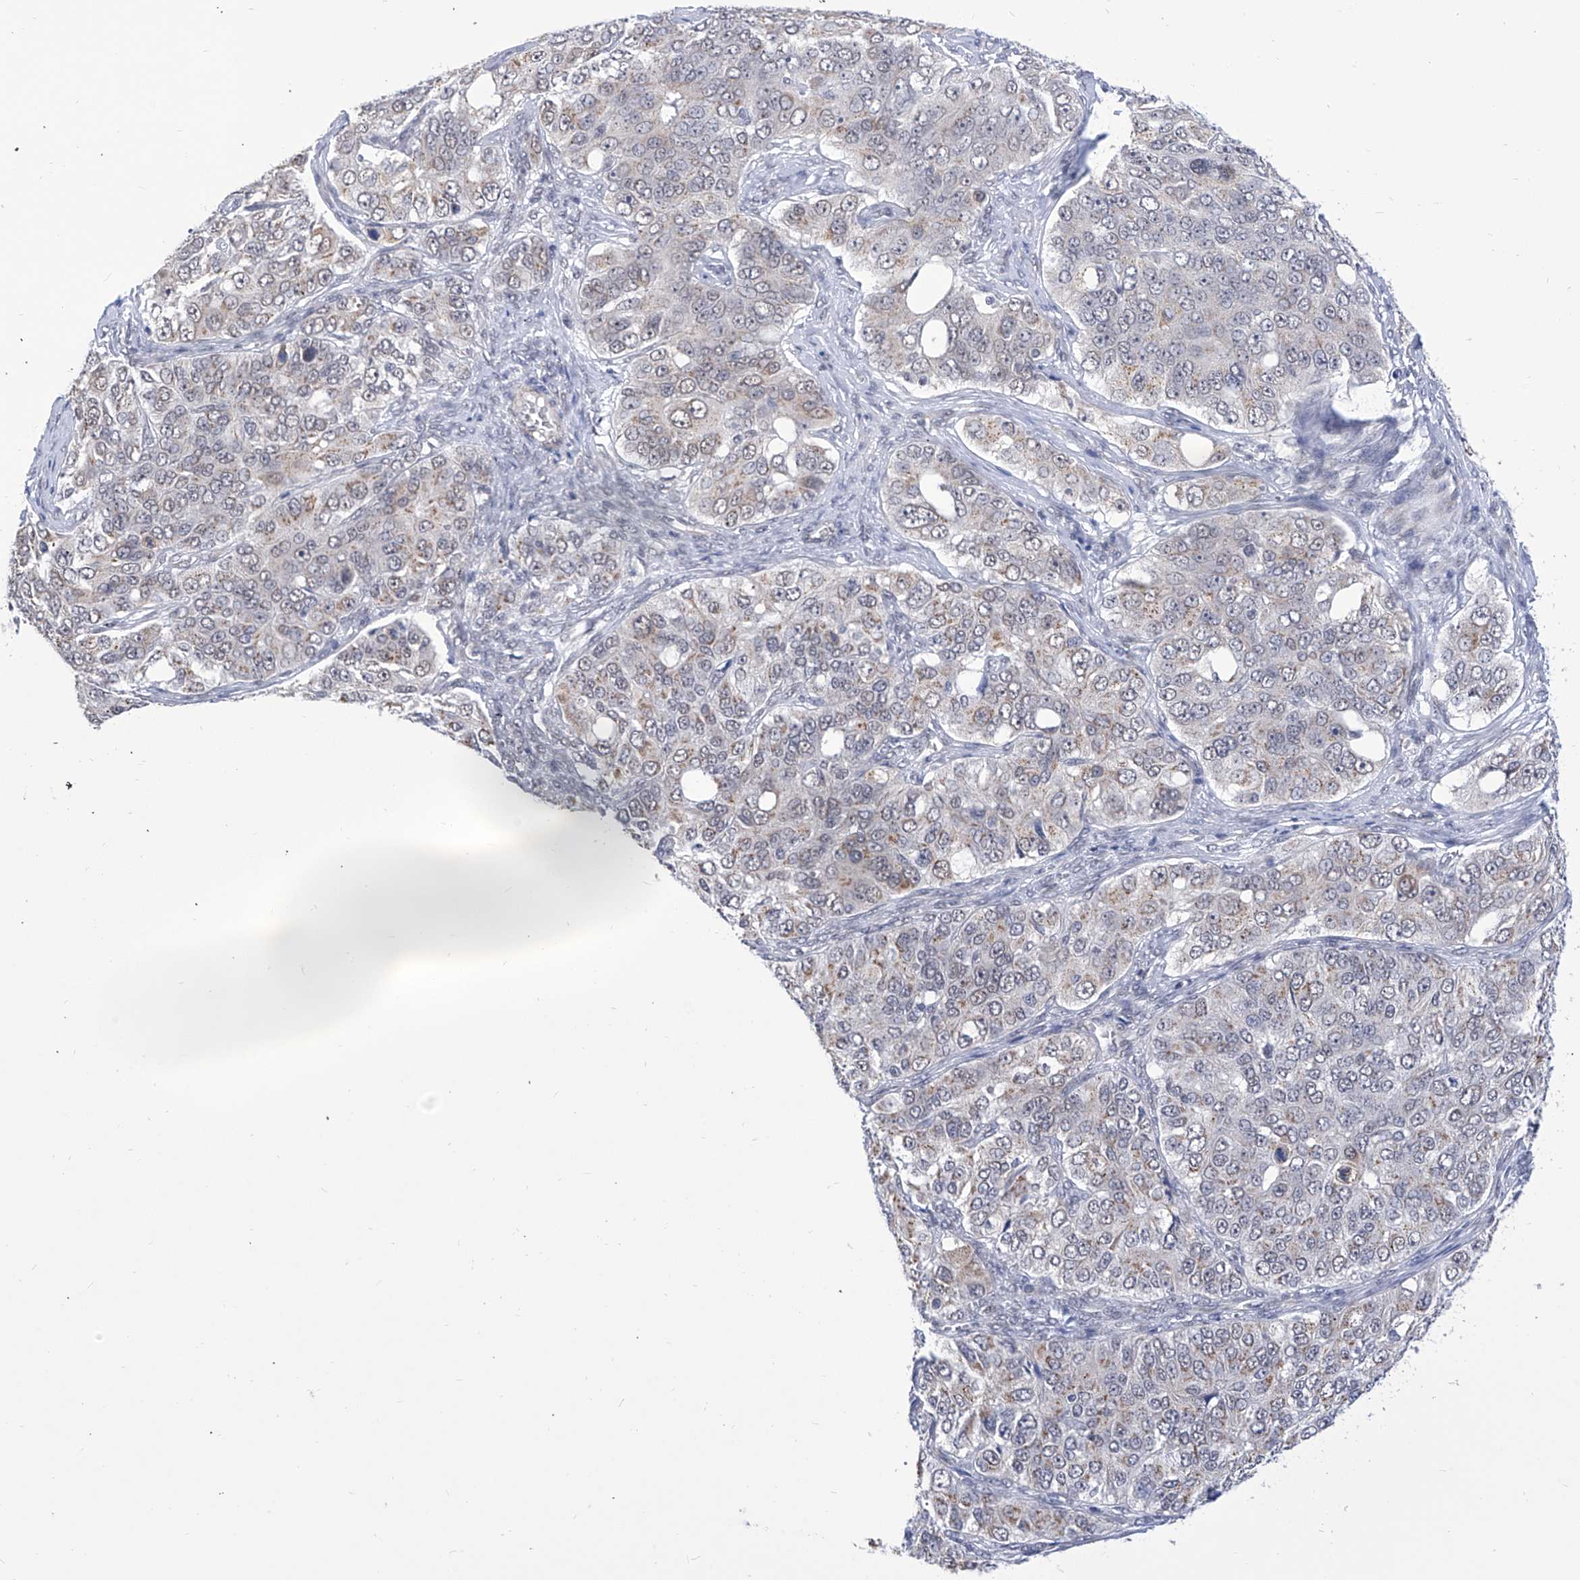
{"staining": {"intensity": "weak", "quantity": "25%-75%", "location": "cytoplasmic/membranous"}, "tissue": "ovarian cancer", "cell_type": "Tumor cells", "image_type": "cancer", "snomed": [{"axis": "morphology", "description": "Carcinoma, endometroid"}, {"axis": "topography", "description": "Ovary"}], "caption": "Ovarian cancer stained with immunohistochemistry demonstrates weak cytoplasmic/membranous expression in approximately 25%-75% of tumor cells.", "gene": "SART1", "patient": {"sex": "female", "age": 51}}